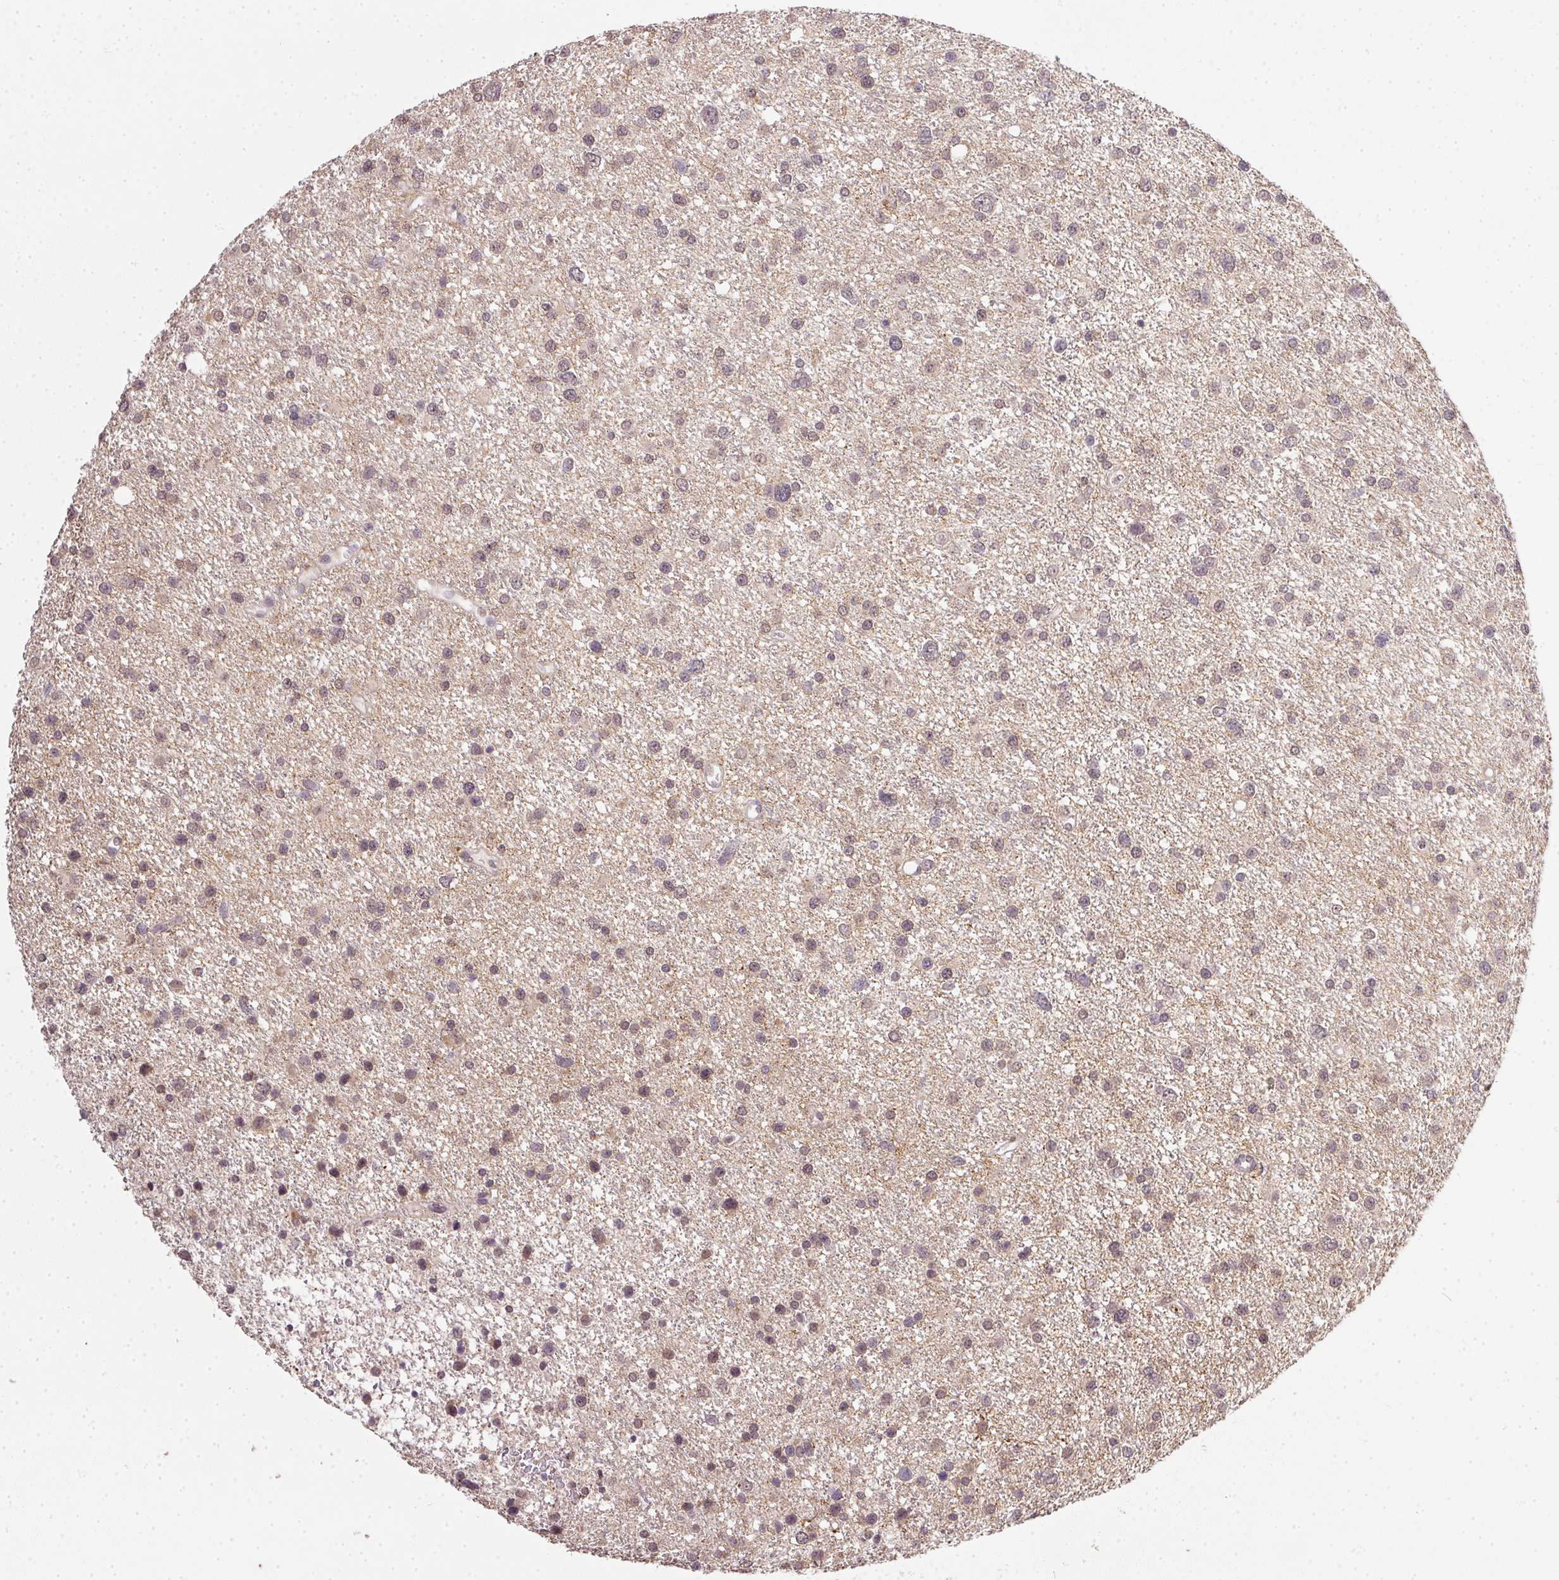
{"staining": {"intensity": "weak", "quantity": "25%-75%", "location": "nuclear"}, "tissue": "glioma", "cell_type": "Tumor cells", "image_type": "cancer", "snomed": [{"axis": "morphology", "description": "Glioma, malignant, Low grade"}, {"axis": "topography", "description": "Brain"}], "caption": "Human malignant glioma (low-grade) stained with a brown dye displays weak nuclear positive positivity in about 25%-75% of tumor cells.", "gene": "PPP4R4", "patient": {"sex": "female", "age": 55}}